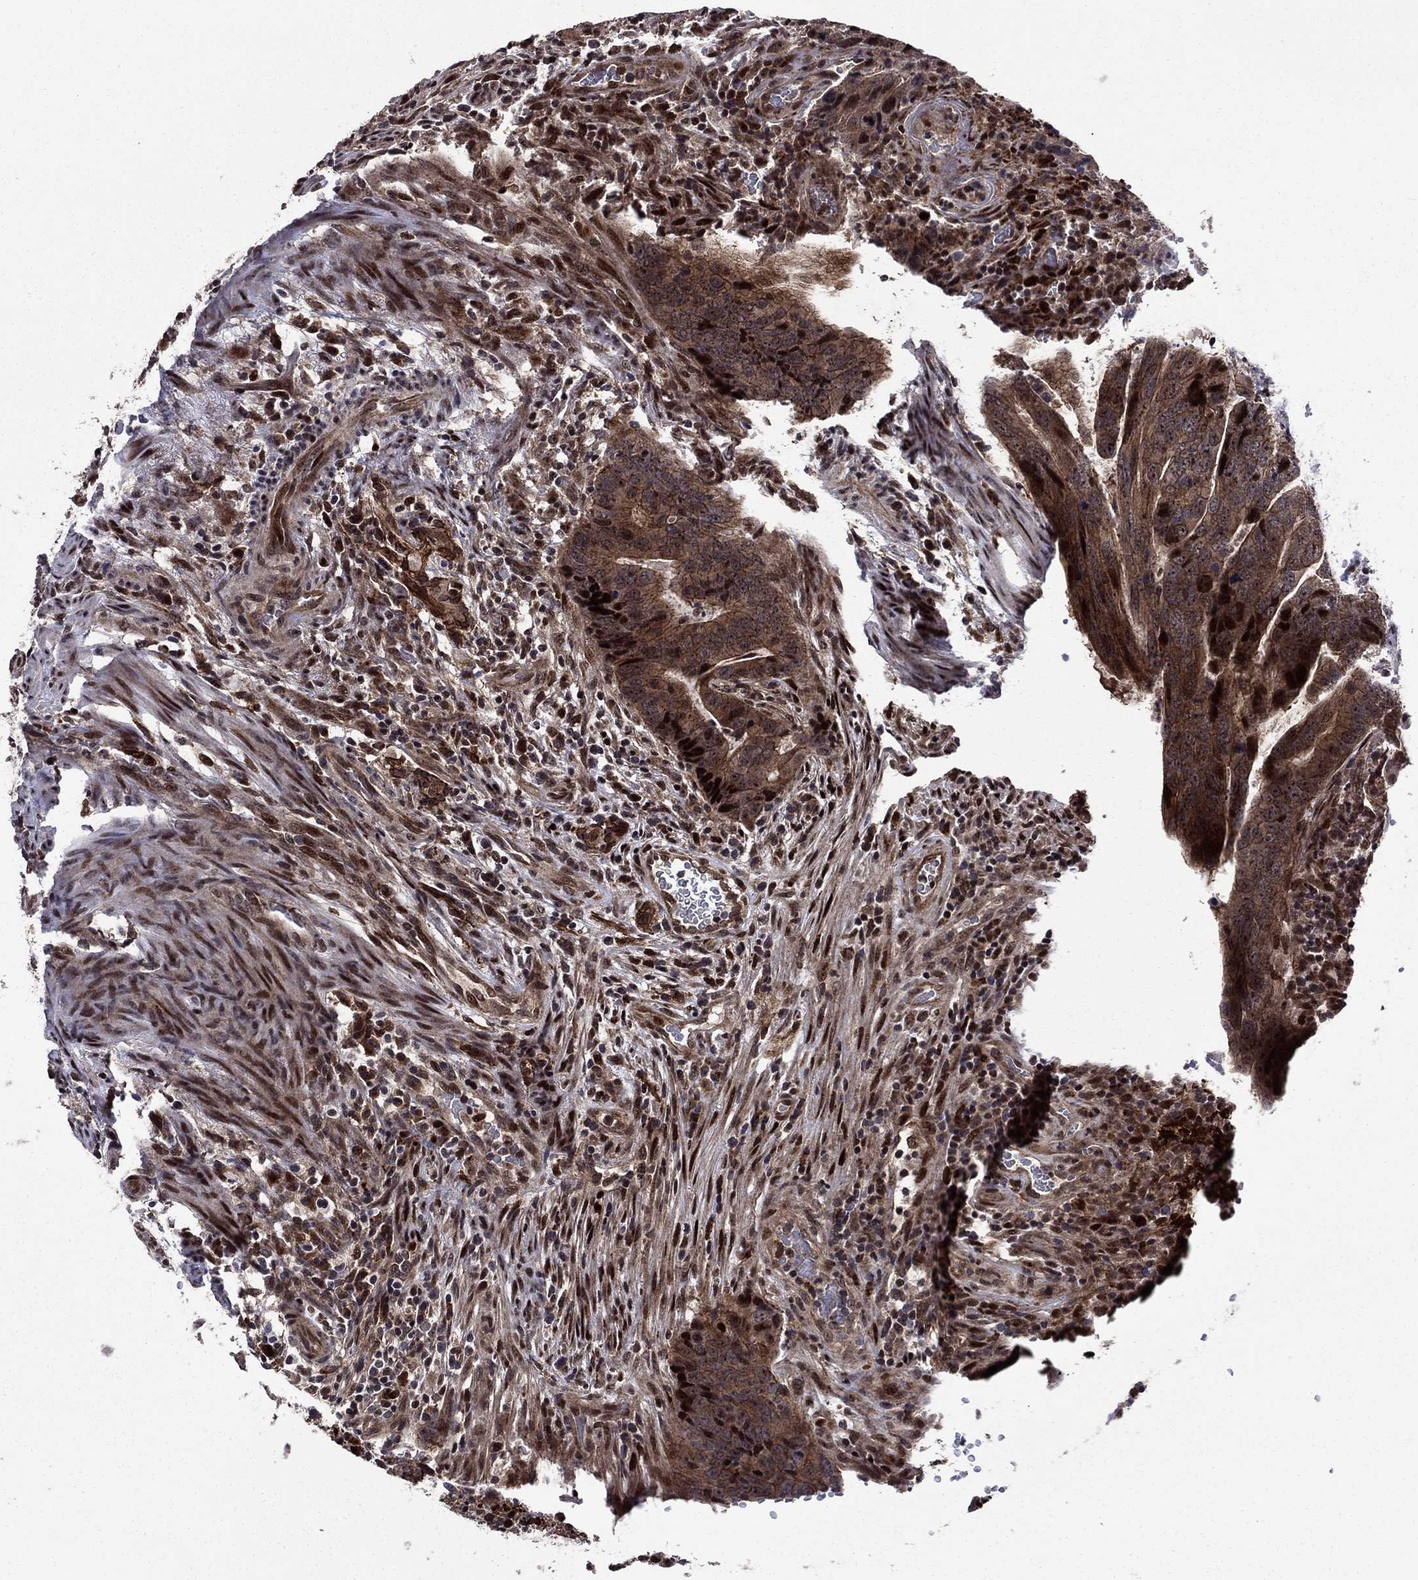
{"staining": {"intensity": "strong", "quantity": "25%-75%", "location": "cytoplasmic/membranous,nuclear"}, "tissue": "colorectal cancer", "cell_type": "Tumor cells", "image_type": "cancer", "snomed": [{"axis": "morphology", "description": "Adenocarcinoma, NOS"}, {"axis": "topography", "description": "Colon"}], "caption": "A photomicrograph showing strong cytoplasmic/membranous and nuclear expression in approximately 25%-75% of tumor cells in colorectal cancer (adenocarcinoma), as visualized by brown immunohistochemical staining.", "gene": "AGTPBP1", "patient": {"sex": "female", "age": 56}}